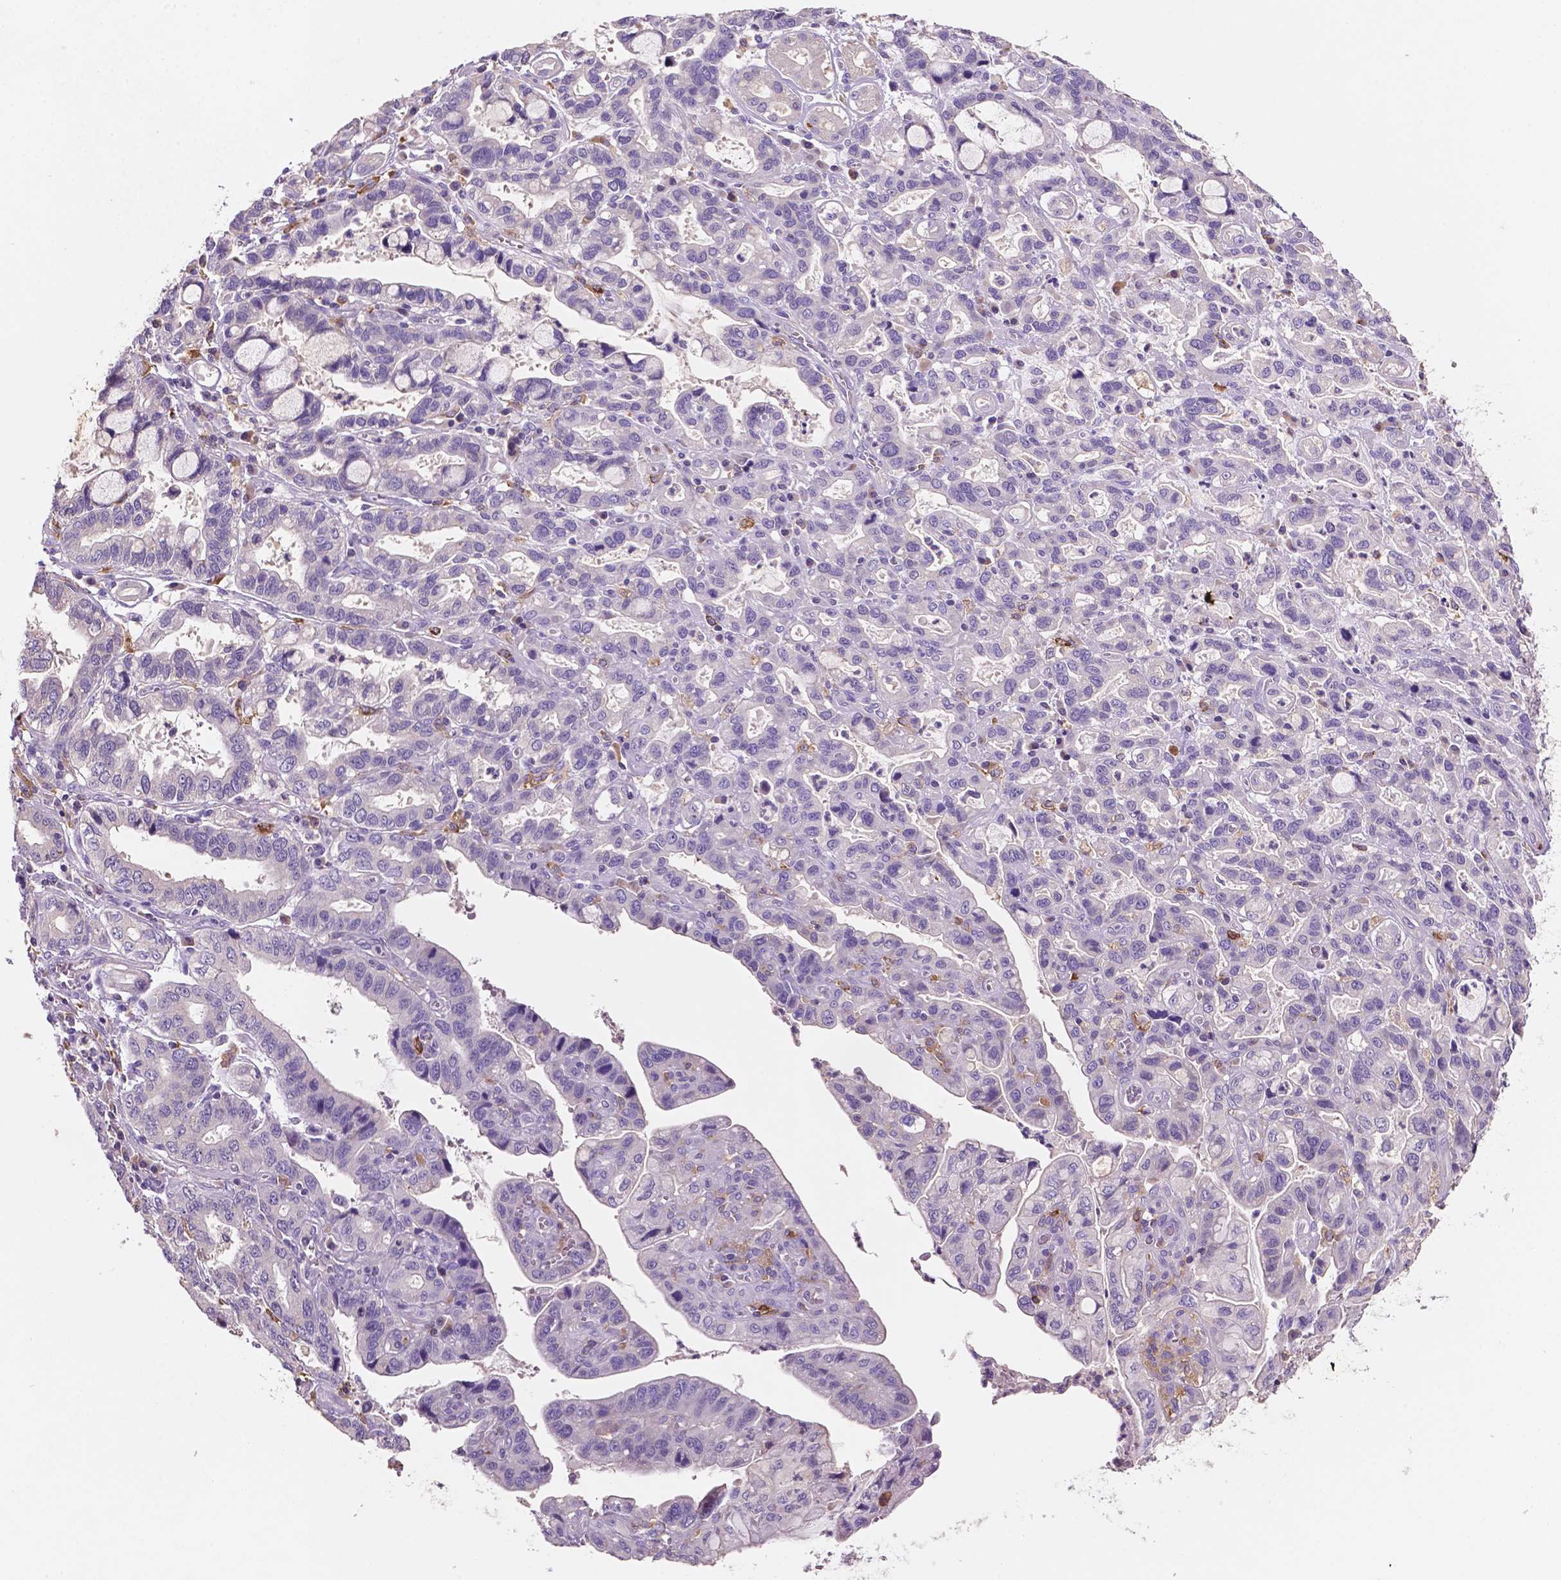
{"staining": {"intensity": "negative", "quantity": "none", "location": "none"}, "tissue": "stomach cancer", "cell_type": "Tumor cells", "image_type": "cancer", "snomed": [{"axis": "morphology", "description": "Adenocarcinoma, NOS"}, {"axis": "topography", "description": "Stomach, lower"}], "caption": "Immunohistochemistry (IHC) histopathology image of neoplastic tissue: human stomach adenocarcinoma stained with DAB reveals no significant protein positivity in tumor cells. (IHC, brightfield microscopy, high magnification).", "gene": "MKRN2OS", "patient": {"sex": "female", "age": 76}}